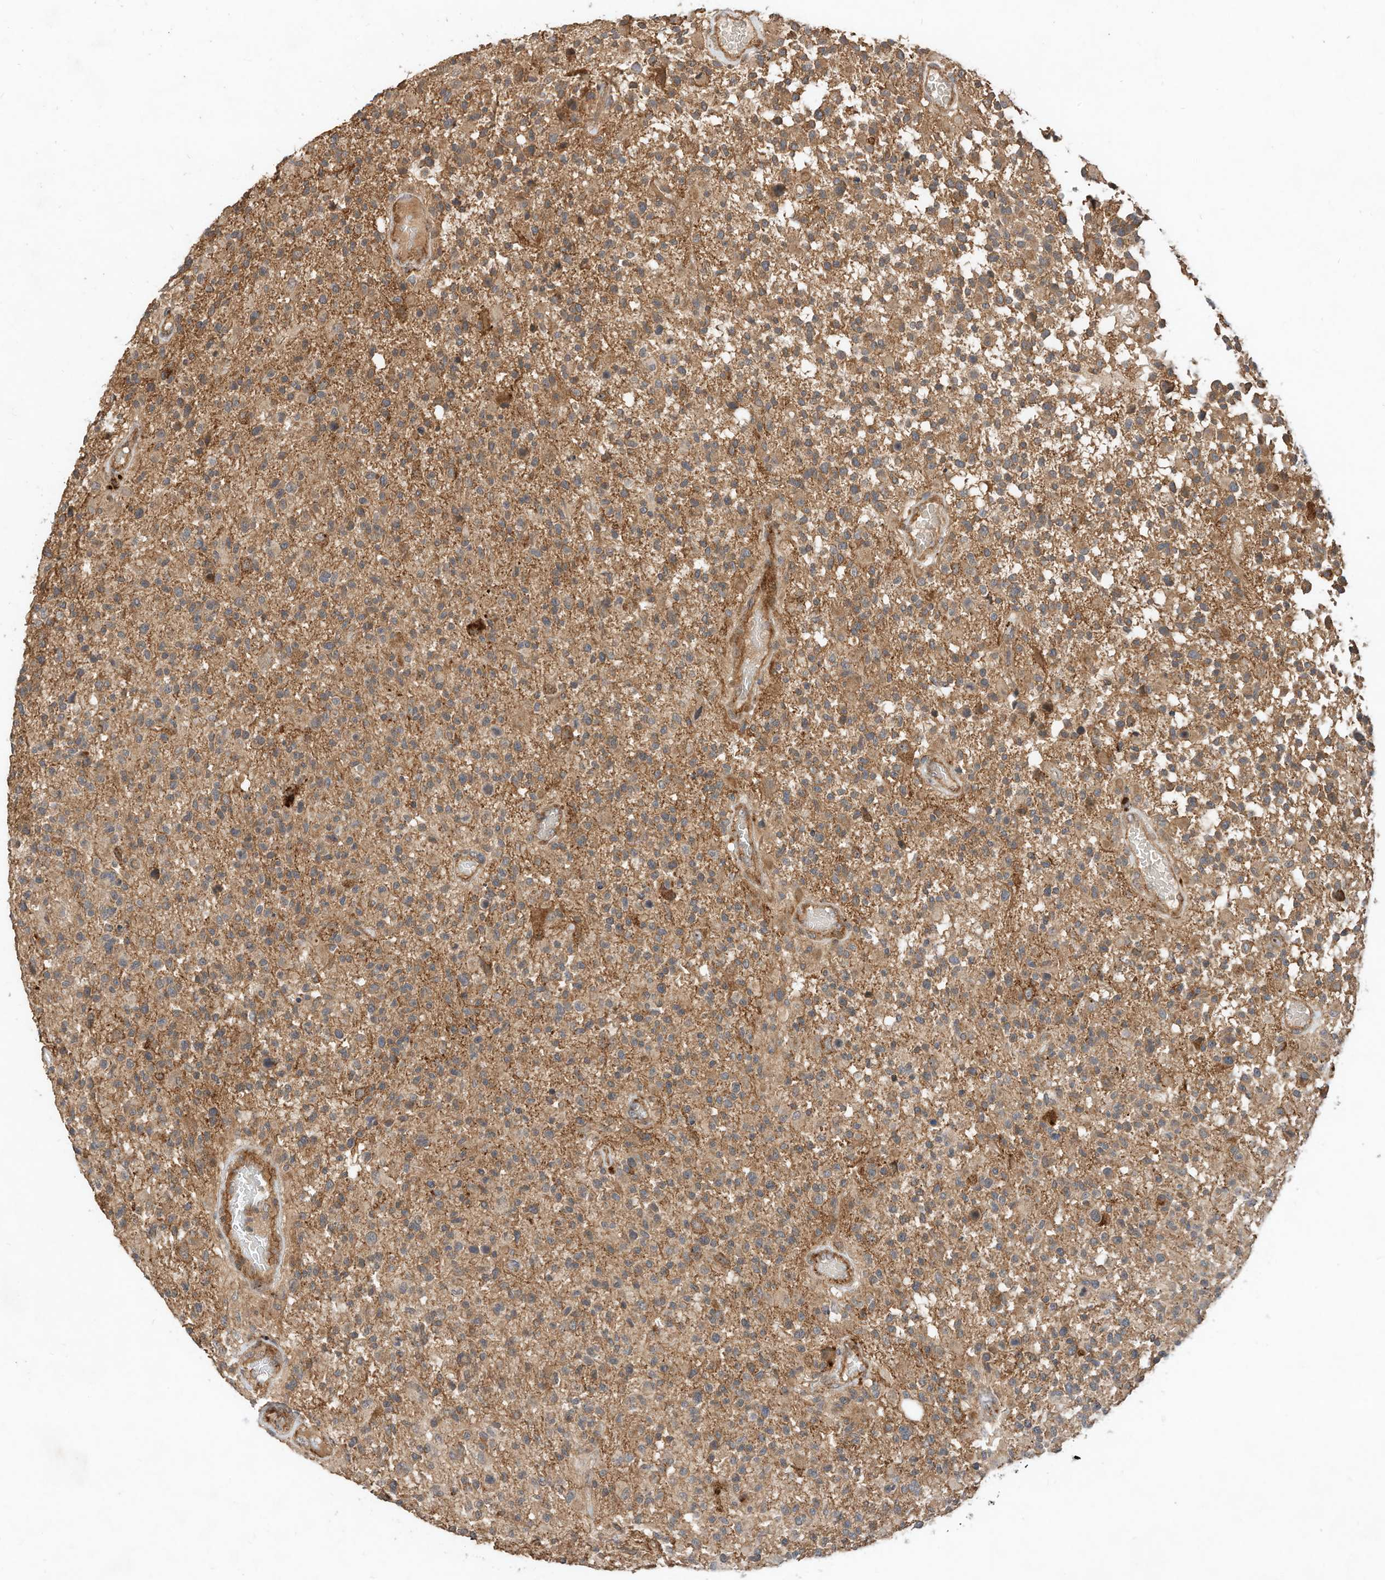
{"staining": {"intensity": "moderate", "quantity": ">75%", "location": "cytoplasmic/membranous"}, "tissue": "glioma", "cell_type": "Tumor cells", "image_type": "cancer", "snomed": [{"axis": "morphology", "description": "Glioma, malignant, High grade"}, {"axis": "morphology", "description": "Glioblastoma, NOS"}, {"axis": "topography", "description": "Brain"}], "caption": "Tumor cells reveal moderate cytoplasmic/membranous expression in approximately >75% of cells in malignant high-grade glioma.", "gene": "CPAMD8", "patient": {"sex": "male", "age": 60}}